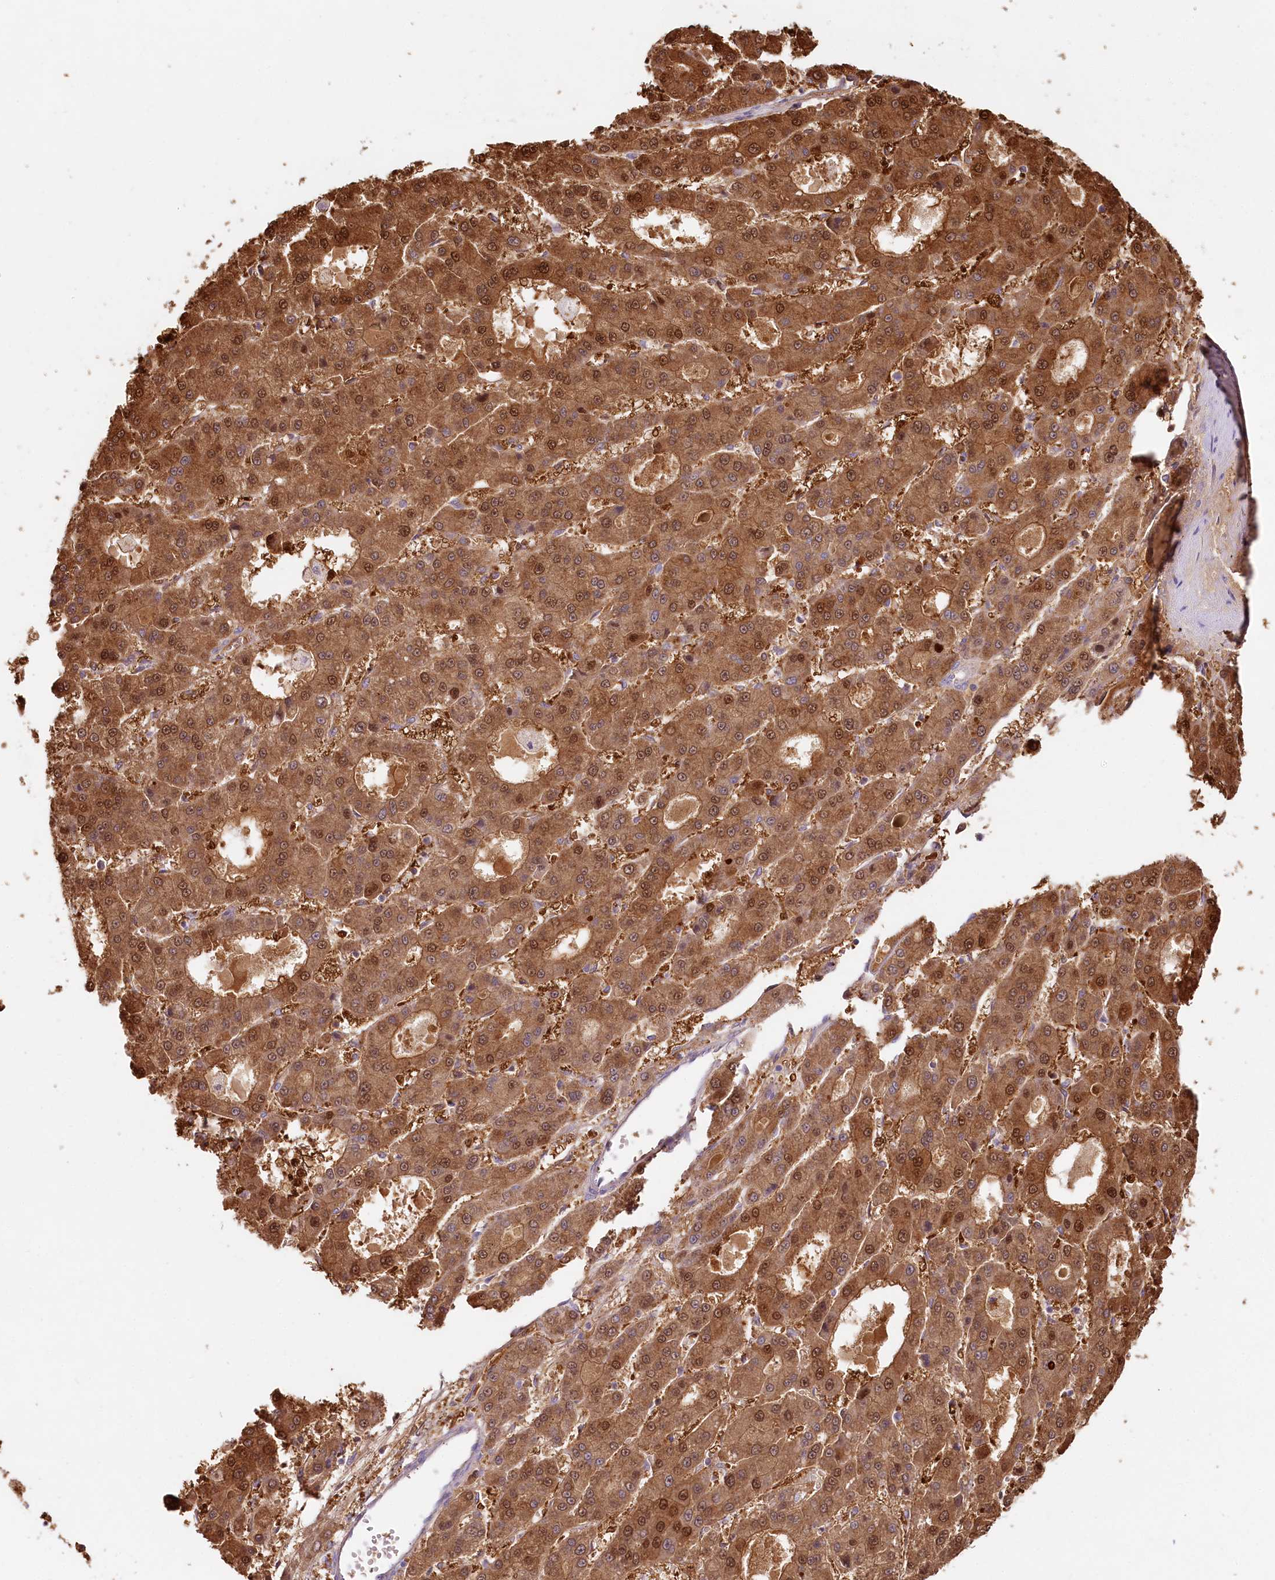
{"staining": {"intensity": "strong", "quantity": ">75%", "location": "cytoplasmic/membranous,nuclear"}, "tissue": "liver cancer", "cell_type": "Tumor cells", "image_type": "cancer", "snomed": [{"axis": "morphology", "description": "Carcinoma, Hepatocellular, NOS"}, {"axis": "topography", "description": "Liver"}], "caption": "This micrograph reveals immunohistochemistry (IHC) staining of human liver cancer (hepatocellular carcinoma), with high strong cytoplasmic/membranous and nuclear positivity in approximately >75% of tumor cells.", "gene": "HPD", "patient": {"sex": "male", "age": 70}}